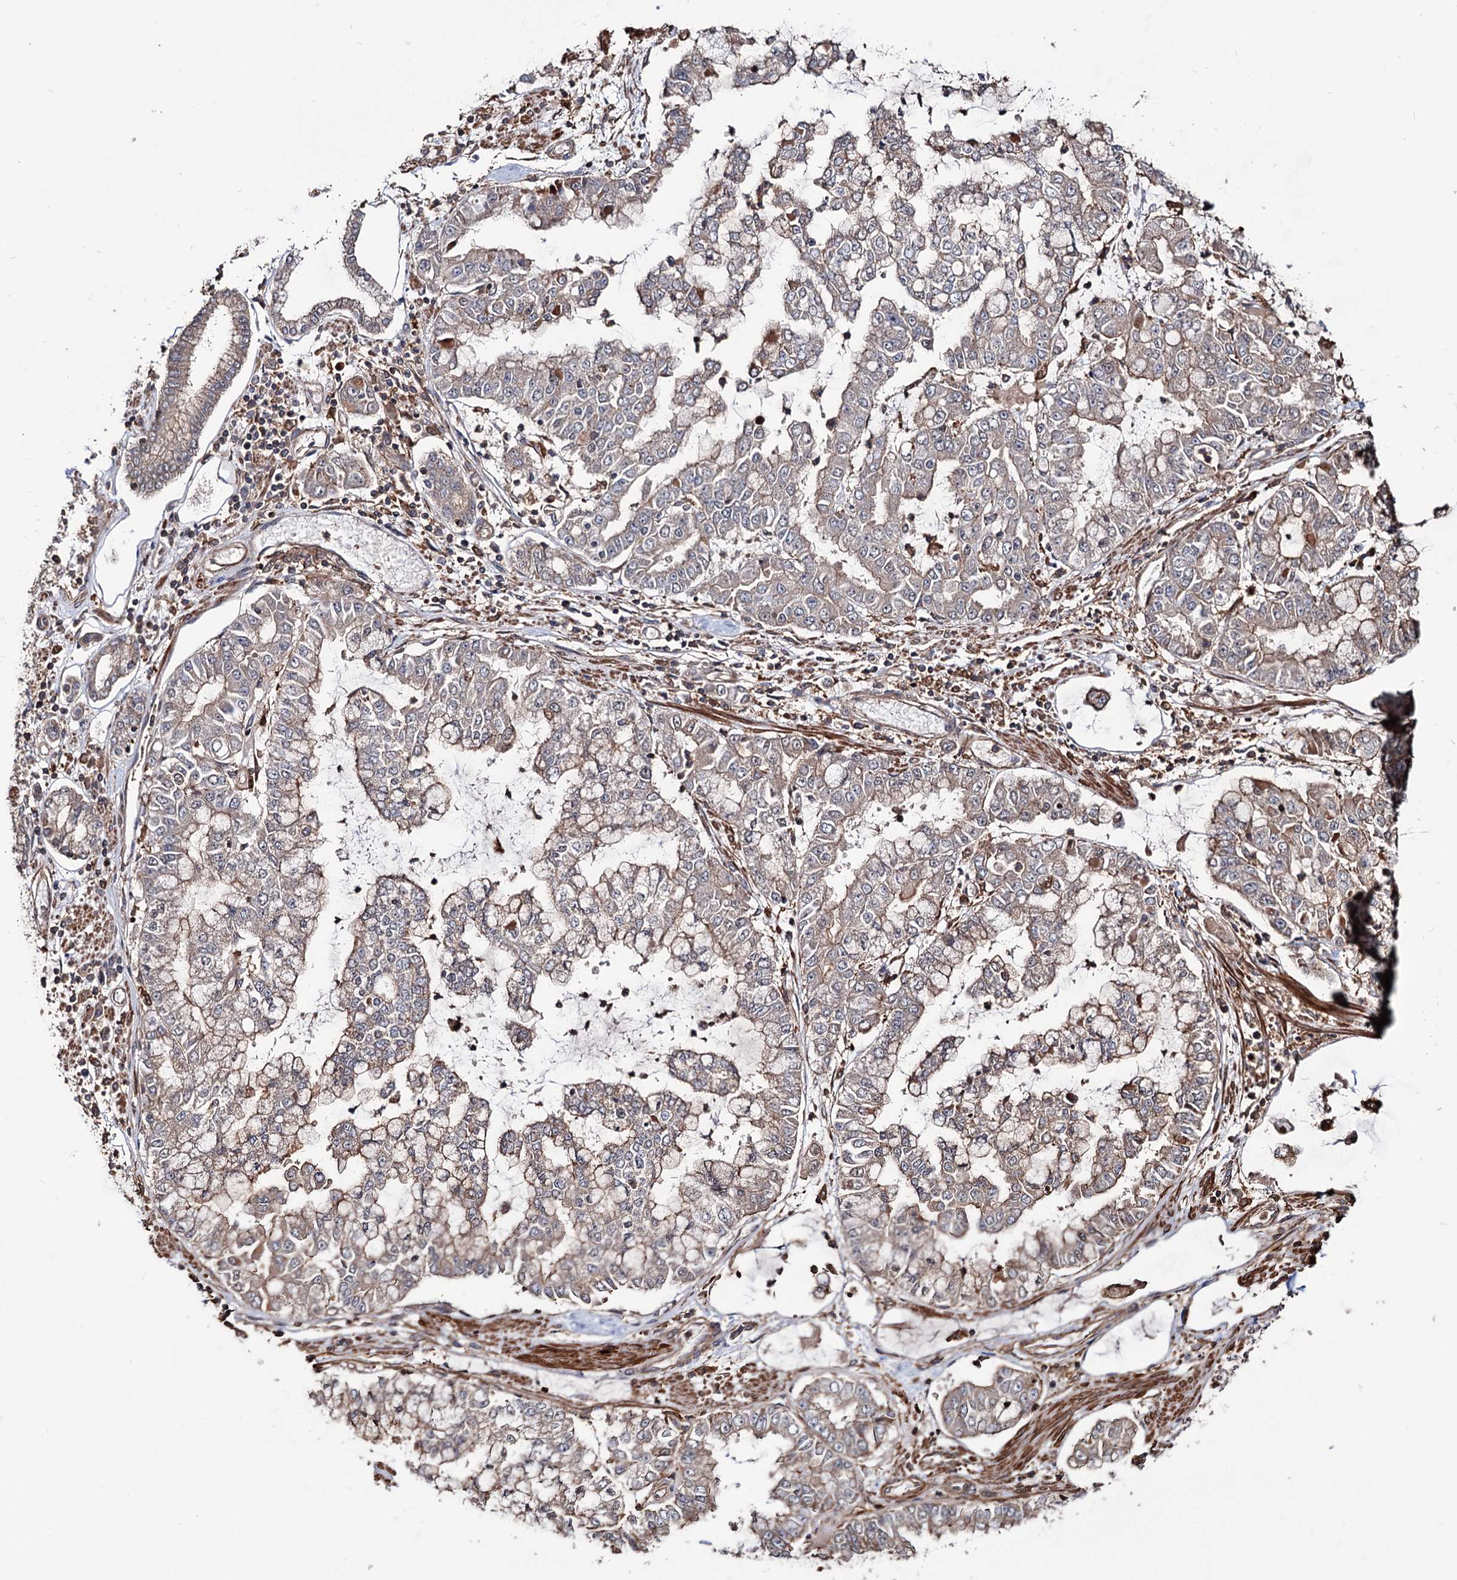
{"staining": {"intensity": "weak", "quantity": ">75%", "location": "cytoplasmic/membranous"}, "tissue": "stomach cancer", "cell_type": "Tumor cells", "image_type": "cancer", "snomed": [{"axis": "morphology", "description": "Adenocarcinoma, NOS"}, {"axis": "topography", "description": "Stomach"}], "caption": "Immunohistochemistry (IHC) of stomach cancer (adenocarcinoma) demonstrates low levels of weak cytoplasmic/membranous positivity in about >75% of tumor cells.", "gene": "GRIP1", "patient": {"sex": "male", "age": 76}}